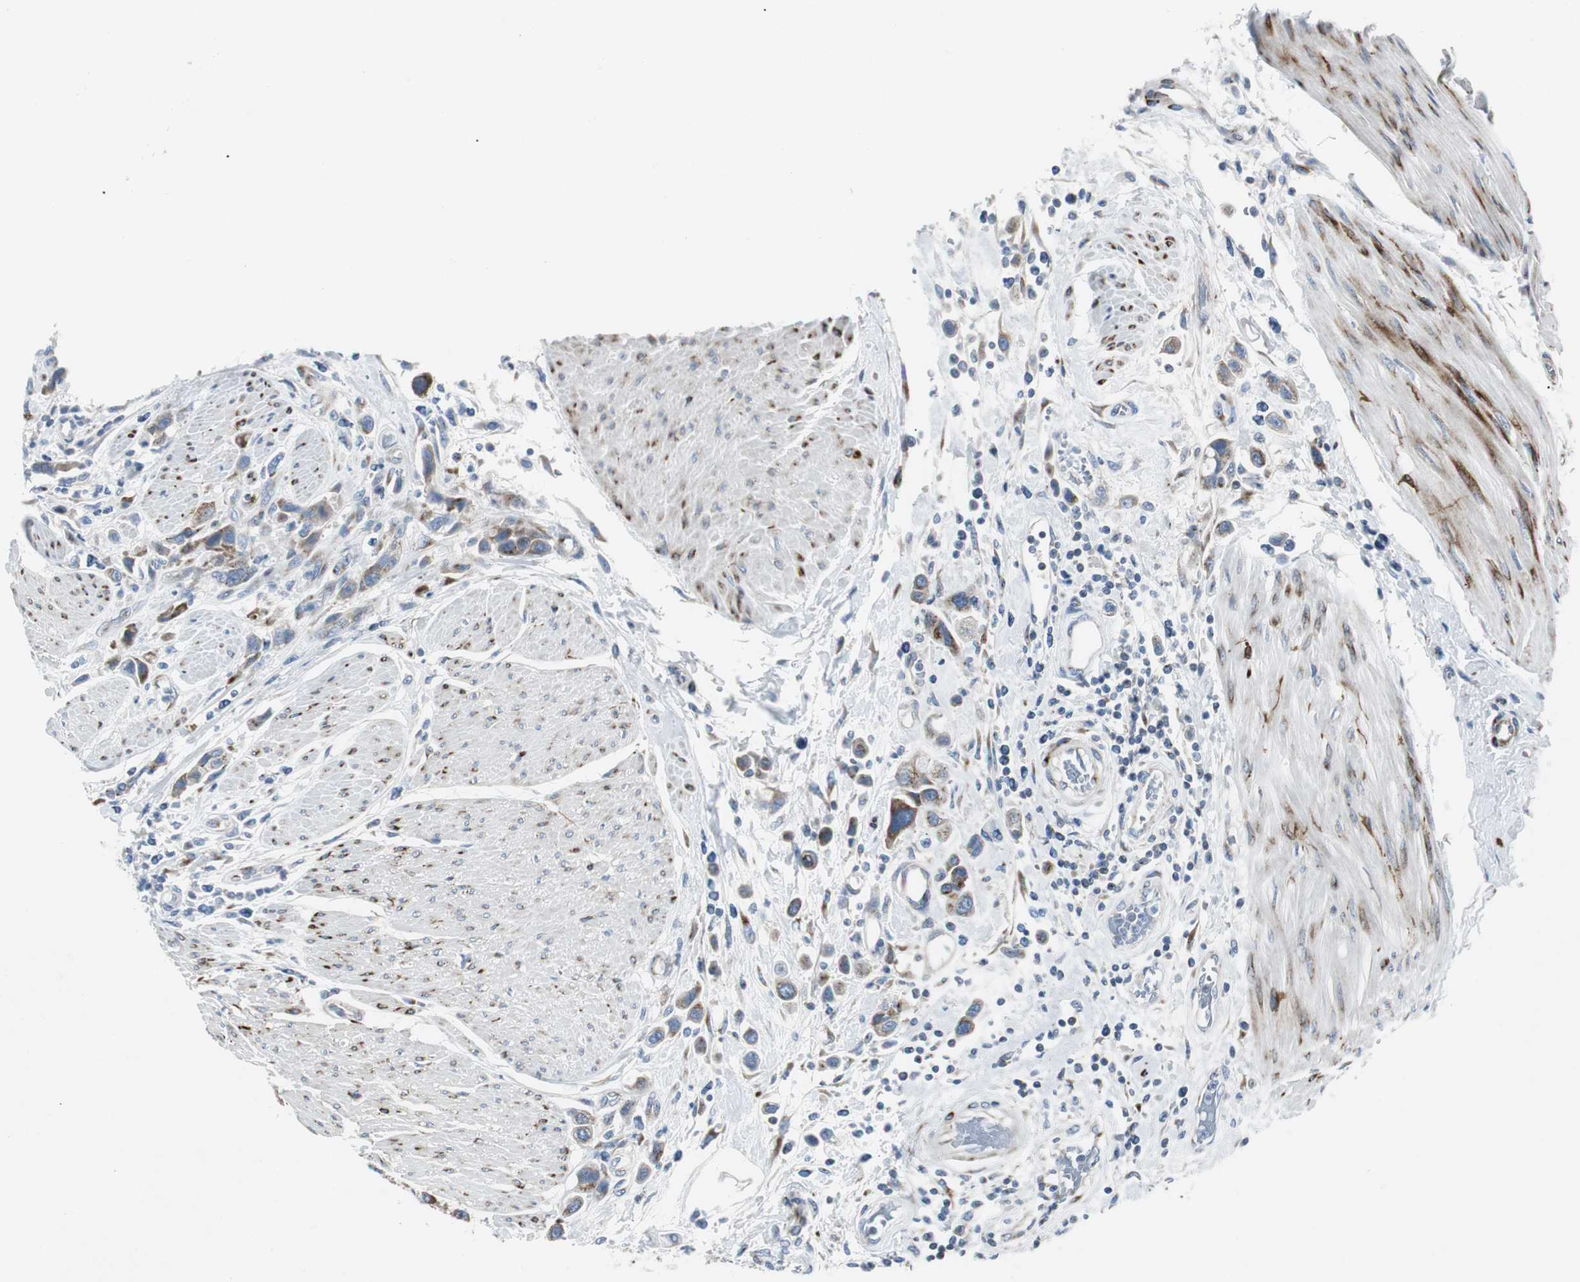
{"staining": {"intensity": "moderate", "quantity": ">75%", "location": "cytoplasmic/membranous"}, "tissue": "urothelial cancer", "cell_type": "Tumor cells", "image_type": "cancer", "snomed": [{"axis": "morphology", "description": "Urothelial carcinoma, High grade"}, {"axis": "topography", "description": "Urinary bladder"}], "caption": "There is medium levels of moderate cytoplasmic/membranous positivity in tumor cells of urothelial cancer, as demonstrated by immunohistochemical staining (brown color).", "gene": "BBC3", "patient": {"sex": "male", "age": 50}}